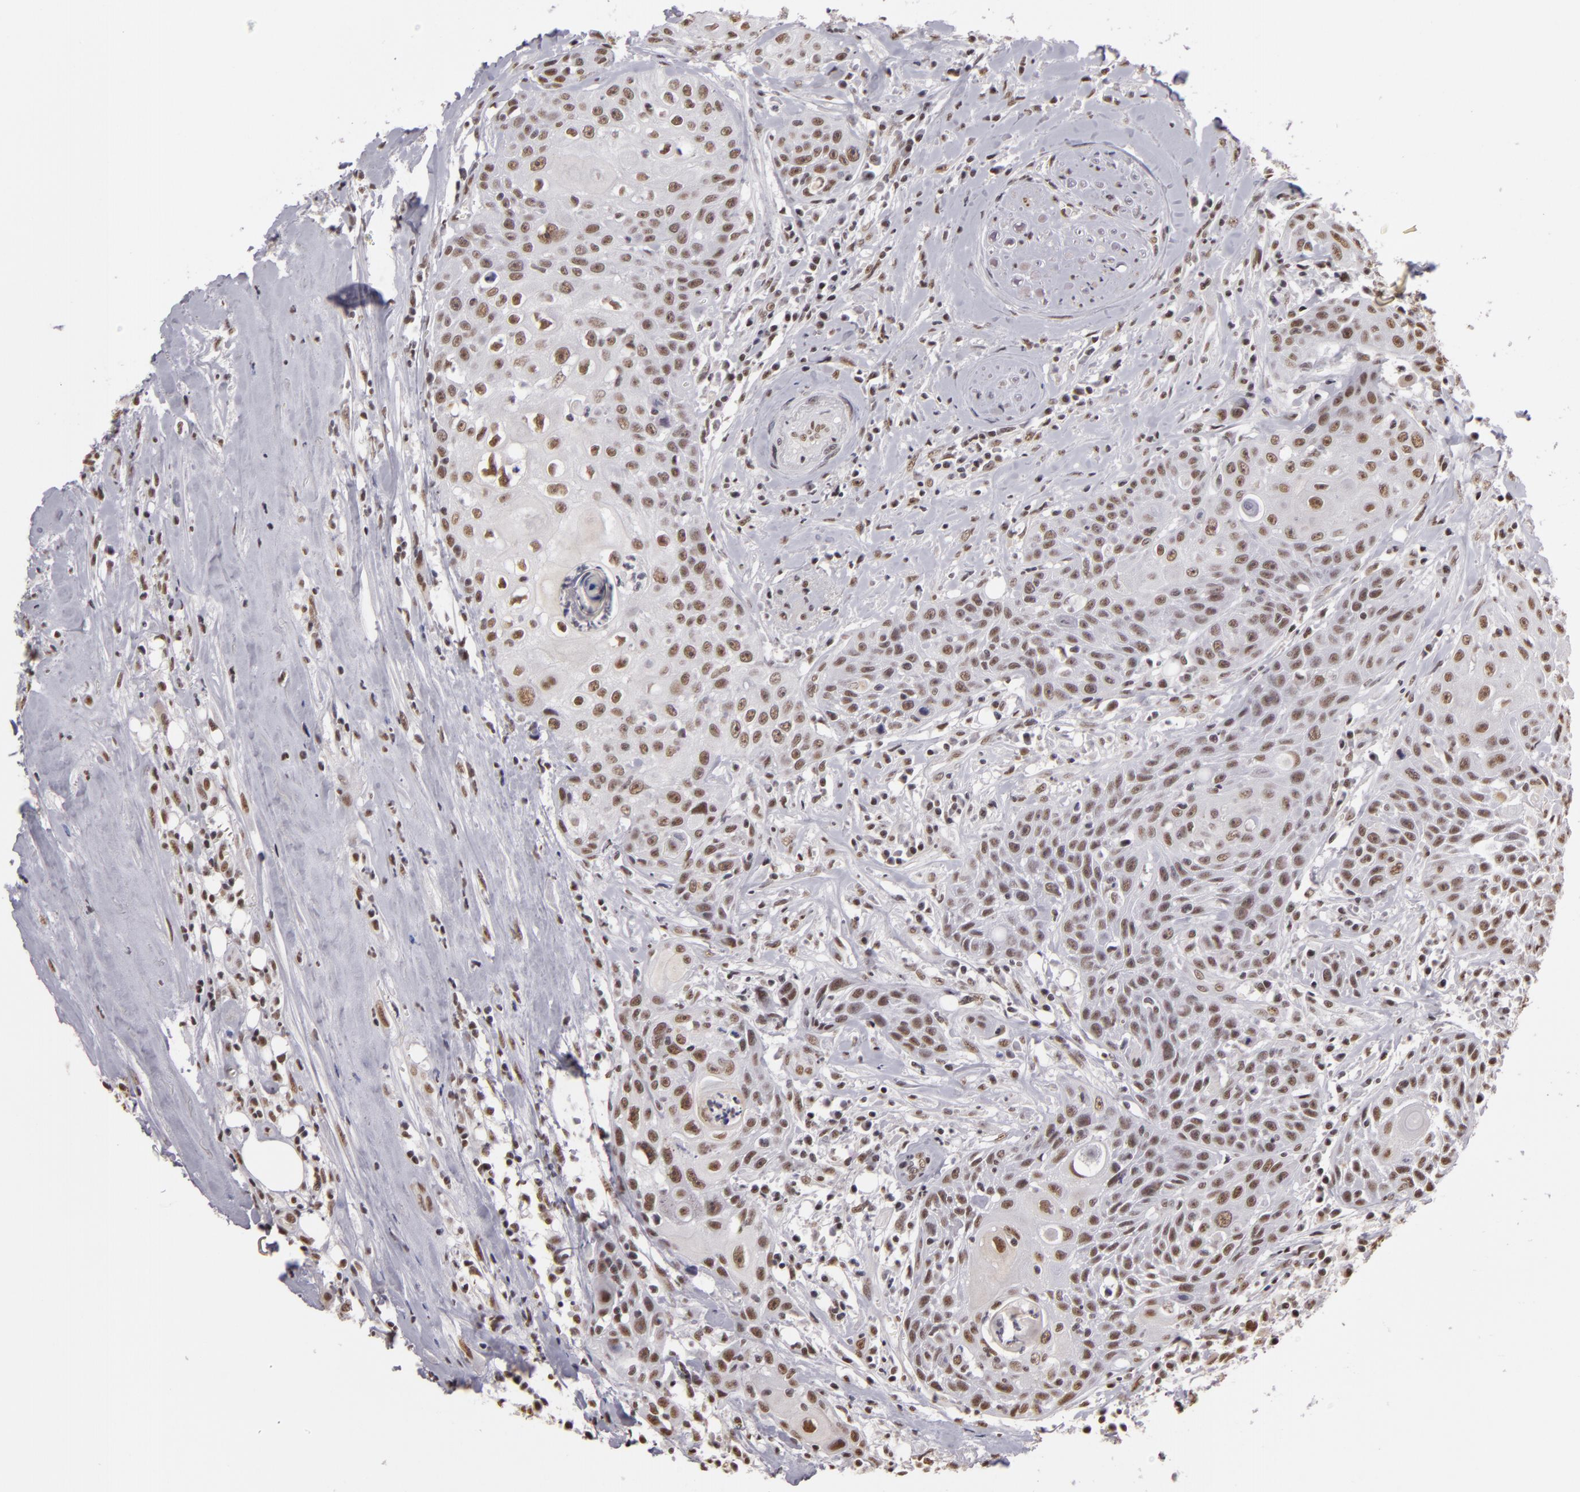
{"staining": {"intensity": "moderate", "quantity": ">75%", "location": "nuclear"}, "tissue": "head and neck cancer", "cell_type": "Tumor cells", "image_type": "cancer", "snomed": [{"axis": "morphology", "description": "Squamous cell carcinoma, NOS"}, {"axis": "topography", "description": "Oral tissue"}, {"axis": "topography", "description": "Head-Neck"}], "caption": "Head and neck cancer stained with a protein marker shows moderate staining in tumor cells.", "gene": "INTS6", "patient": {"sex": "female", "age": 82}}